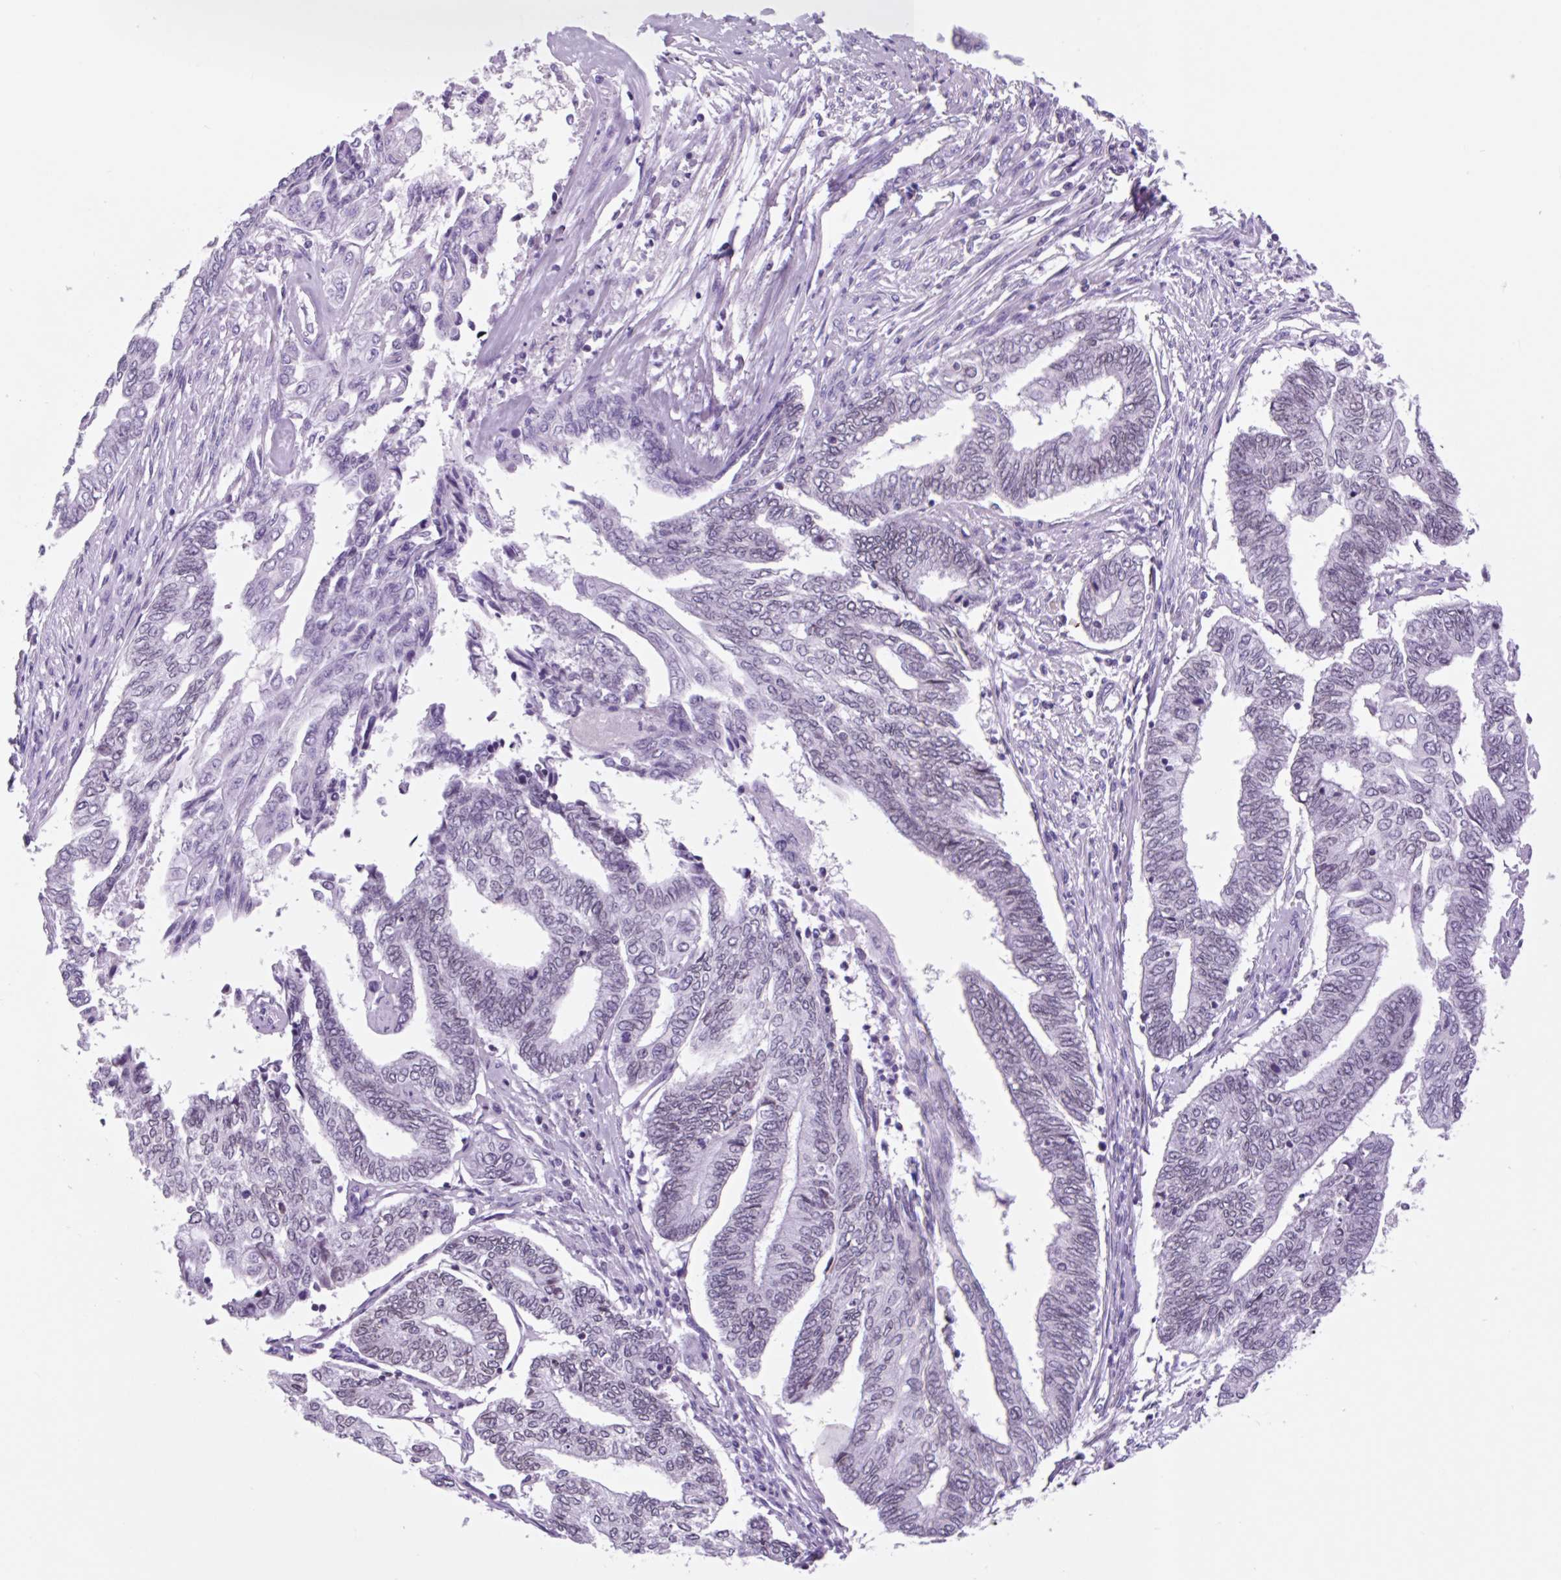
{"staining": {"intensity": "weak", "quantity": "<25%", "location": "cytoplasmic/membranous,nuclear"}, "tissue": "endometrial cancer", "cell_type": "Tumor cells", "image_type": "cancer", "snomed": [{"axis": "morphology", "description": "Adenocarcinoma, NOS"}, {"axis": "topography", "description": "Uterus"}, {"axis": "topography", "description": "Endometrium"}], "caption": "Histopathology image shows no protein expression in tumor cells of endometrial cancer (adenocarcinoma) tissue. The staining is performed using DAB (3,3'-diaminobenzidine) brown chromogen with nuclei counter-stained in using hematoxylin.", "gene": "VPREB1", "patient": {"sex": "female", "age": 70}}